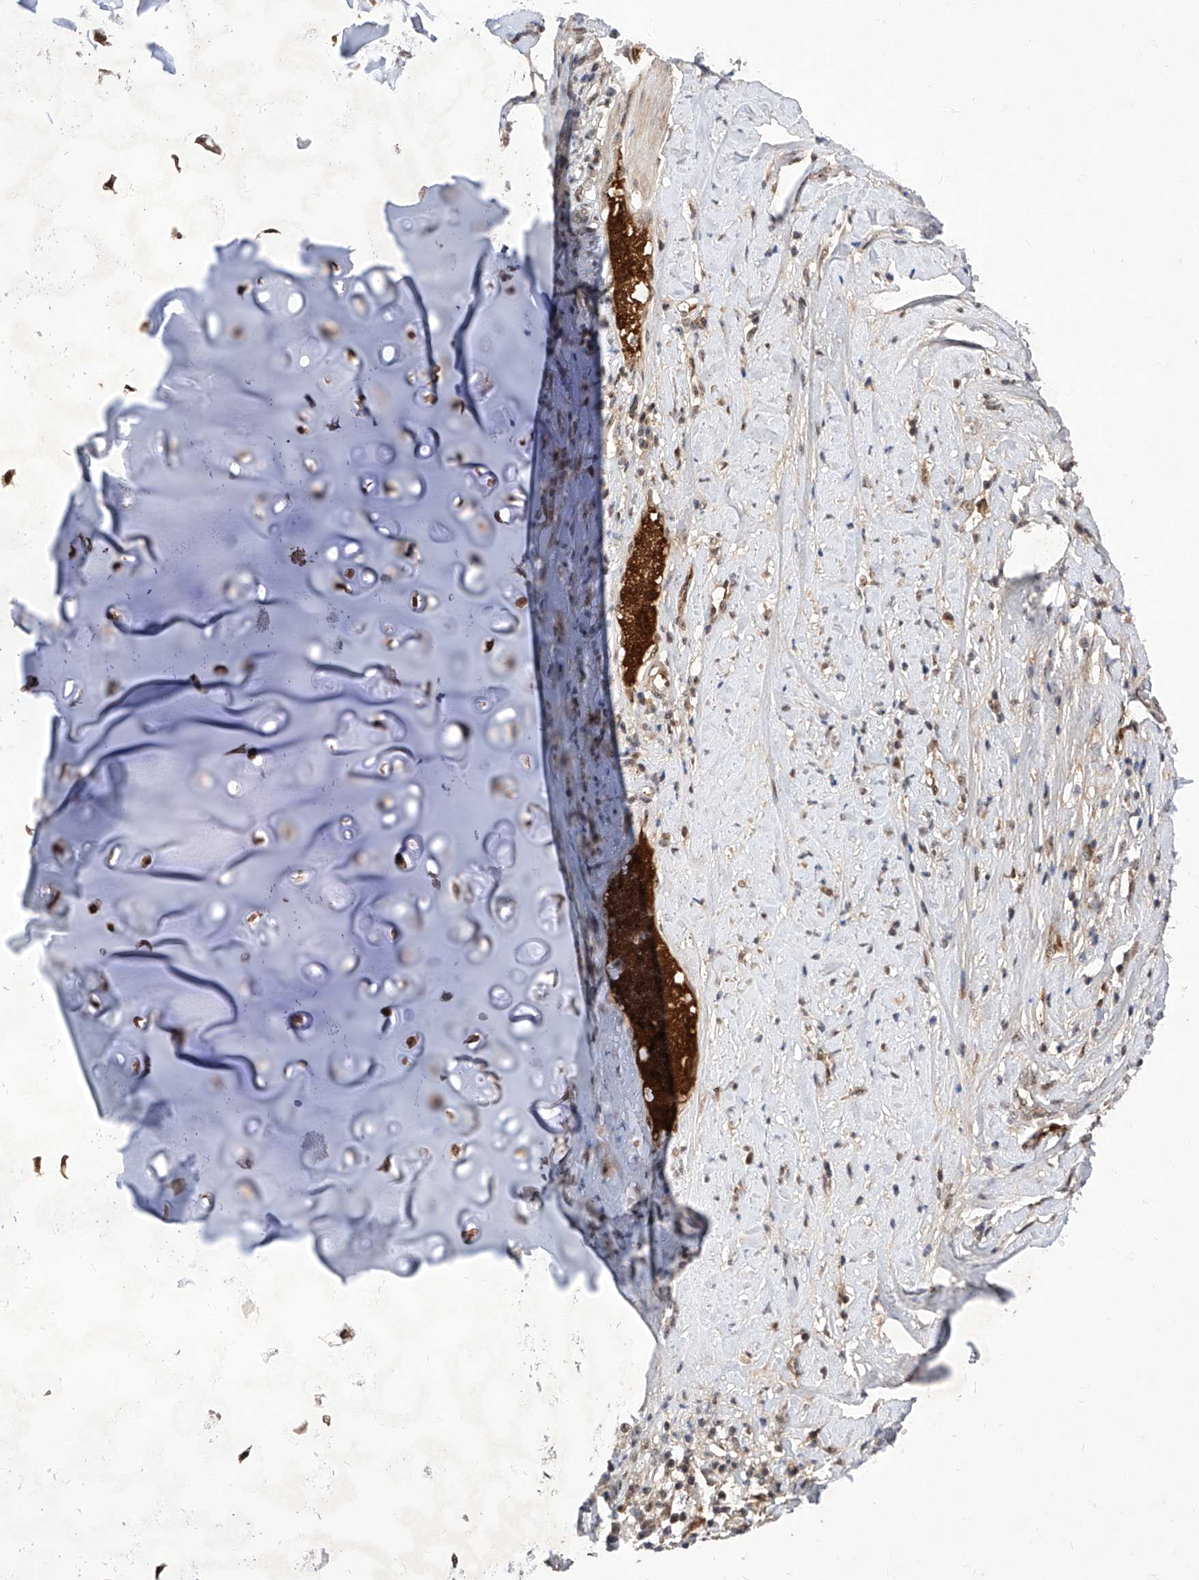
{"staining": {"intensity": "moderate", "quantity": ">75%", "location": "cytoplasmic/membranous"}, "tissue": "adipose tissue", "cell_type": "Adipocytes", "image_type": "normal", "snomed": [{"axis": "morphology", "description": "Normal tissue, NOS"}, {"axis": "morphology", "description": "Basal cell carcinoma"}, {"axis": "topography", "description": "Cartilage tissue"}, {"axis": "topography", "description": "Nasopharynx"}, {"axis": "topography", "description": "Oral tissue"}], "caption": "Adipose tissue stained with a protein marker reveals moderate staining in adipocytes.", "gene": "LGR4", "patient": {"sex": "female", "age": 77}}